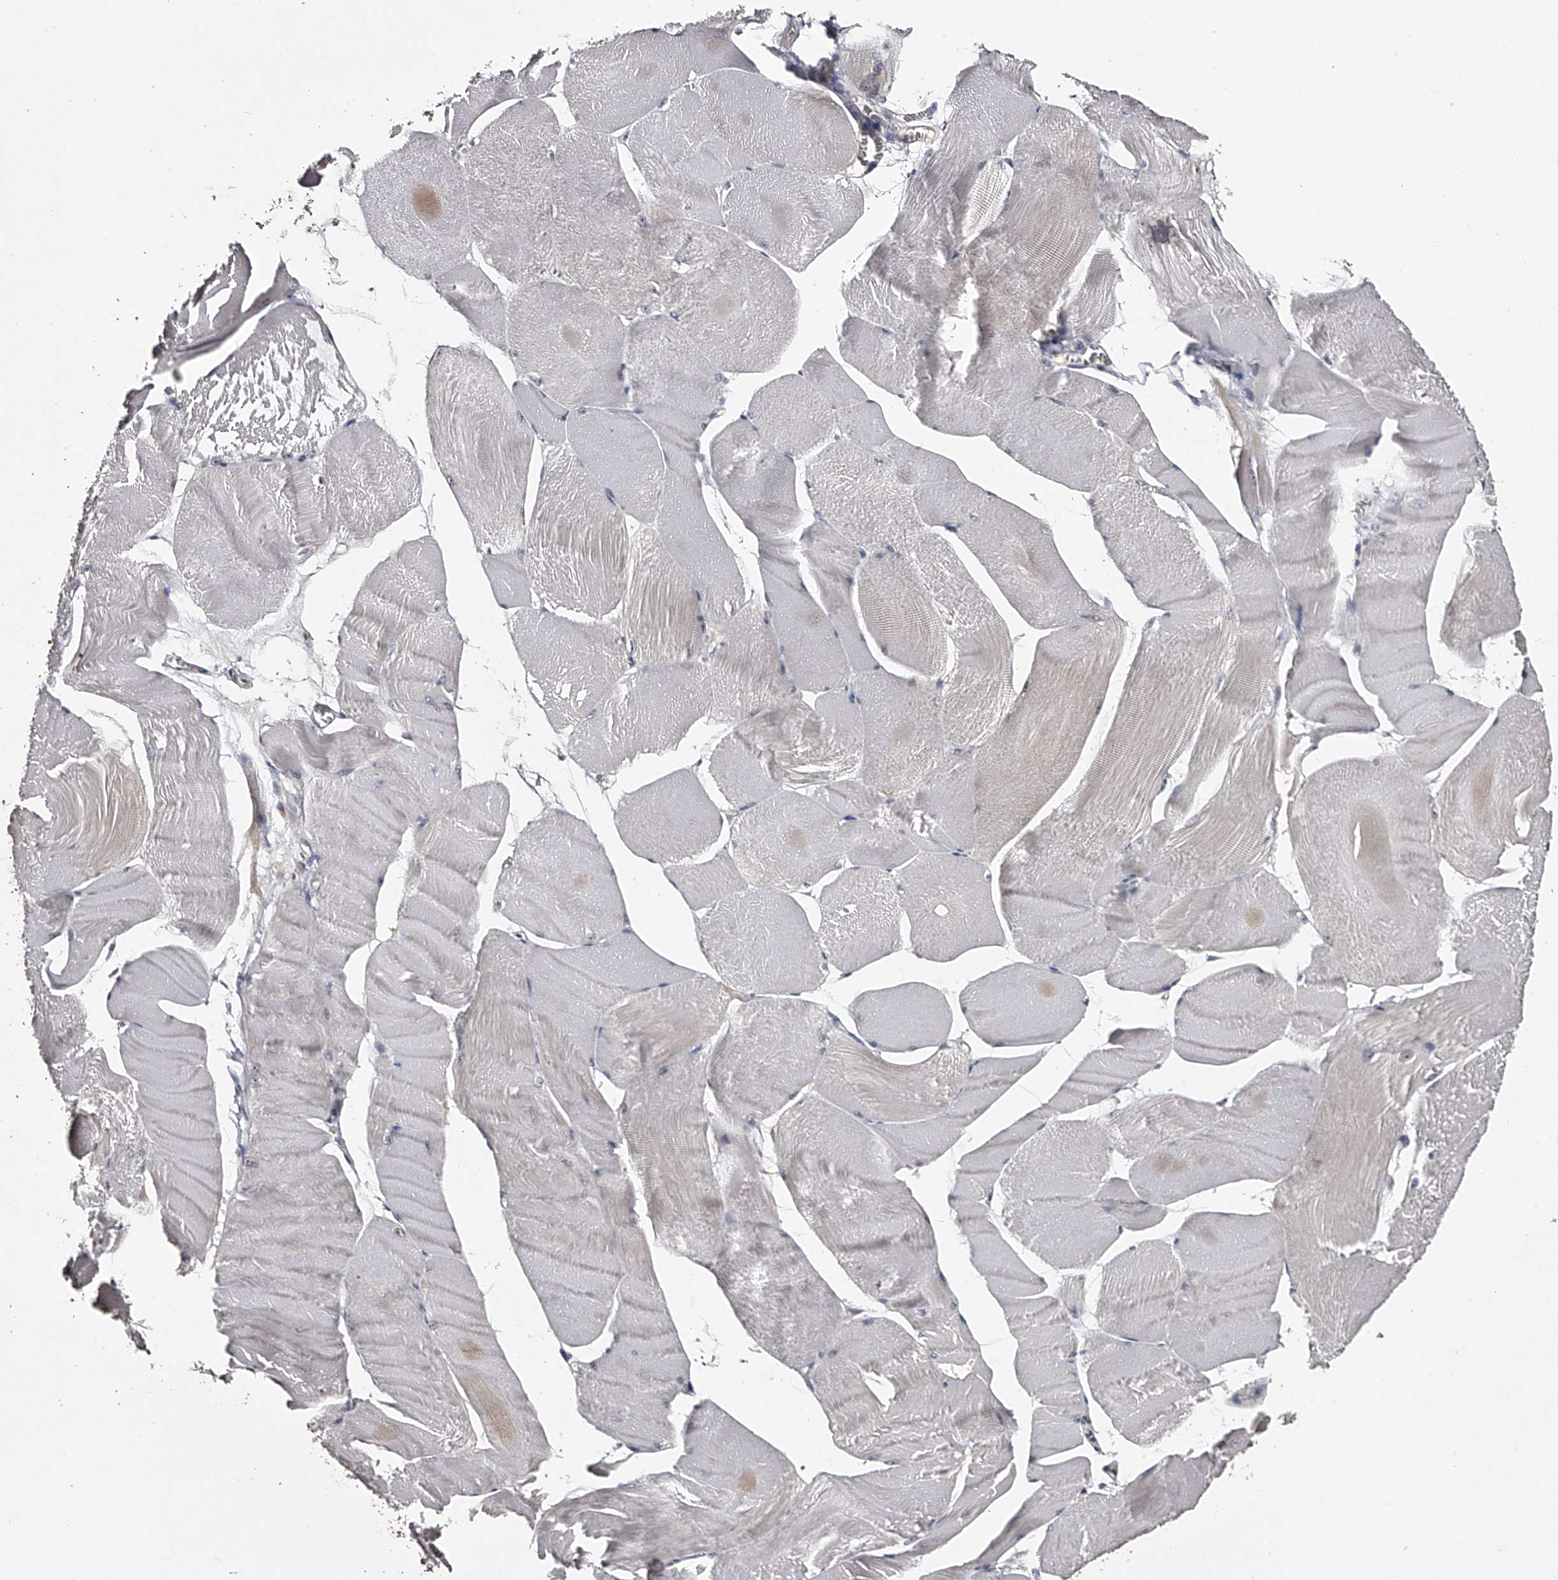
{"staining": {"intensity": "negative", "quantity": "none", "location": "none"}, "tissue": "skeletal muscle", "cell_type": "Myocytes", "image_type": "normal", "snomed": [{"axis": "morphology", "description": "Normal tissue, NOS"}, {"axis": "morphology", "description": "Basal cell carcinoma"}, {"axis": "topography", "description": "Skeletal muscle"}], "caption": "This is an IHC histopathology image of normal human skeletal muscle. There is no positivity in myocytes.", "gene": "MDN1", "patient": {"sex": "female", "age": 64}}